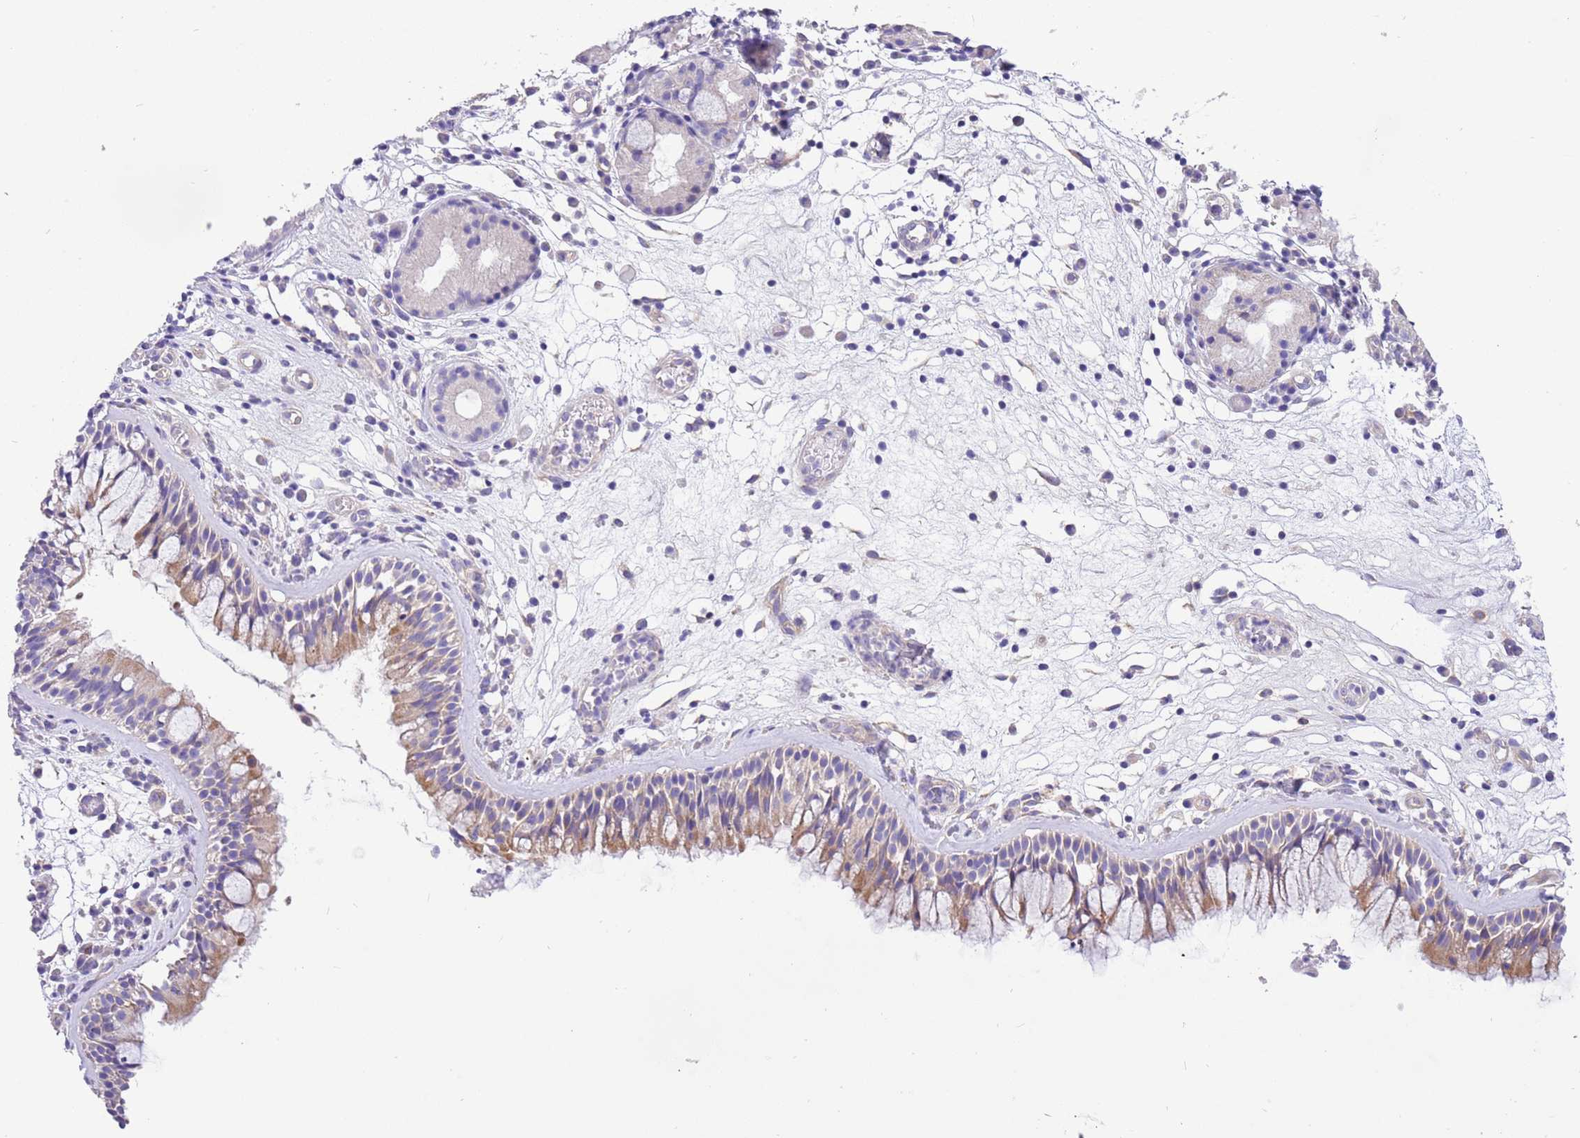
{"staining": {"intensity": "moderate", "quantity": "25%-75%", "location": "cytoplasmic/membranous"}, "tissue": "nasopharynx", "cell_type": "Respiratory epithelial cells", "image_type": "normal", "snomed": [{"axis": "morphology", "description": "Normal tissue, NOS"}, {"axis": "morphology", "description": "Inflammation, NOS"}, {"axis": "morphology", "description": "Malignant melanoma, Metastatic site"}, {"axis": "topography", "description": "Nasopharynx"}], "caption": "Protein staining demonstrates moderate cytoplasmic/membranous positivity in about 25%-75% of respiratory epithelial cells in unremarkable nasopharynx.", "gene": "SERINC3", "patient": {"sex": "male", "age": 70}}